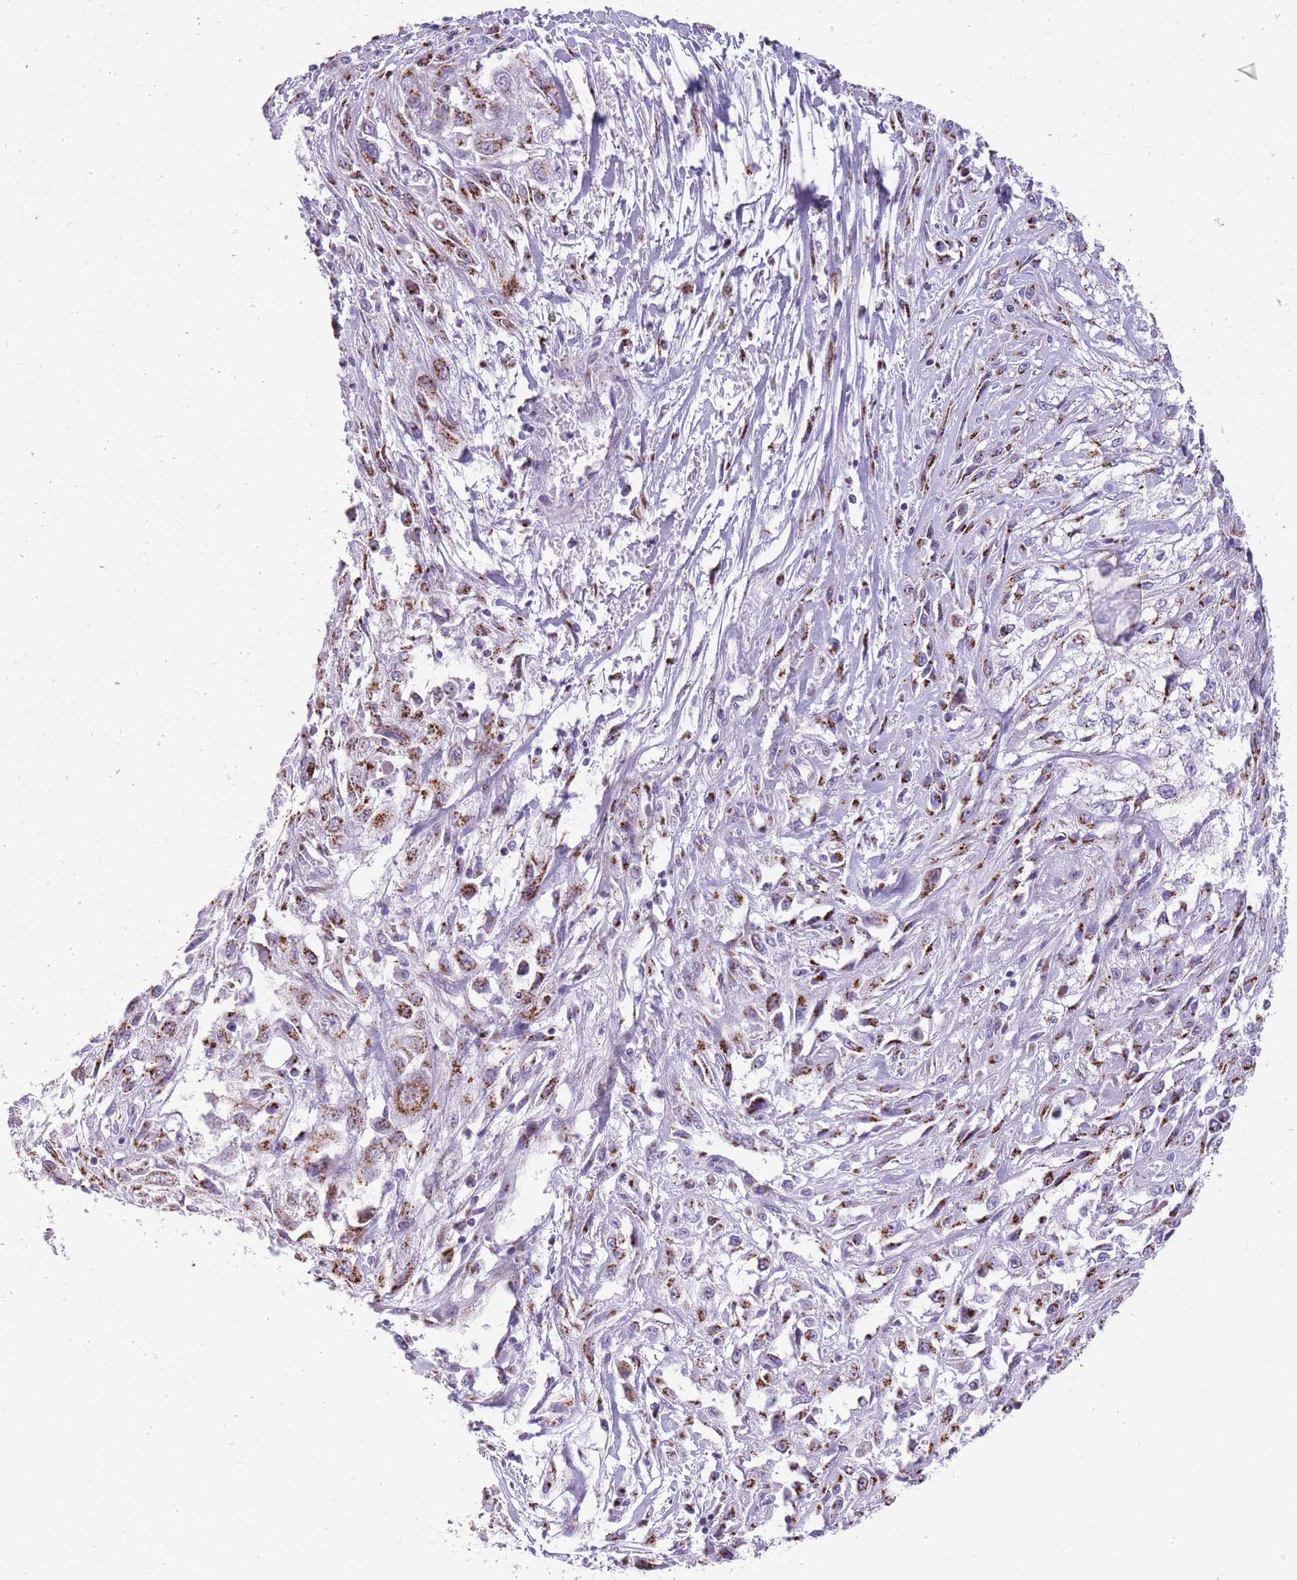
{"staining": {"intensity": "moderate", "quantity": ">75%", "location": "cytoplasmic/membranous"}, "tissue": "skin cancer", "cell_type": "Tumor cells", "image_type": "cancer", "snomed": [{"axis": "morphology", "description": "Squamous cell carcinoma, NOS"}, {"axis": "morphology", "description": "Squamous cell carcinoma, metastatic, NOS"}, {"axis": "topography", "description": "Skin"}, {"axis": "topography", "description": "Lymph node"}], "caption": "This image displays metastatic squamous cell carcinoma (skin) stained with IHC to label a protein in brown. The cytoplasmic/membranous of tumor cells show moderate positivity for the protein. Nuclei are counter-stained blue.", "gene": "B4GALT2", "patient": {"sex": "male", "age": 75}}